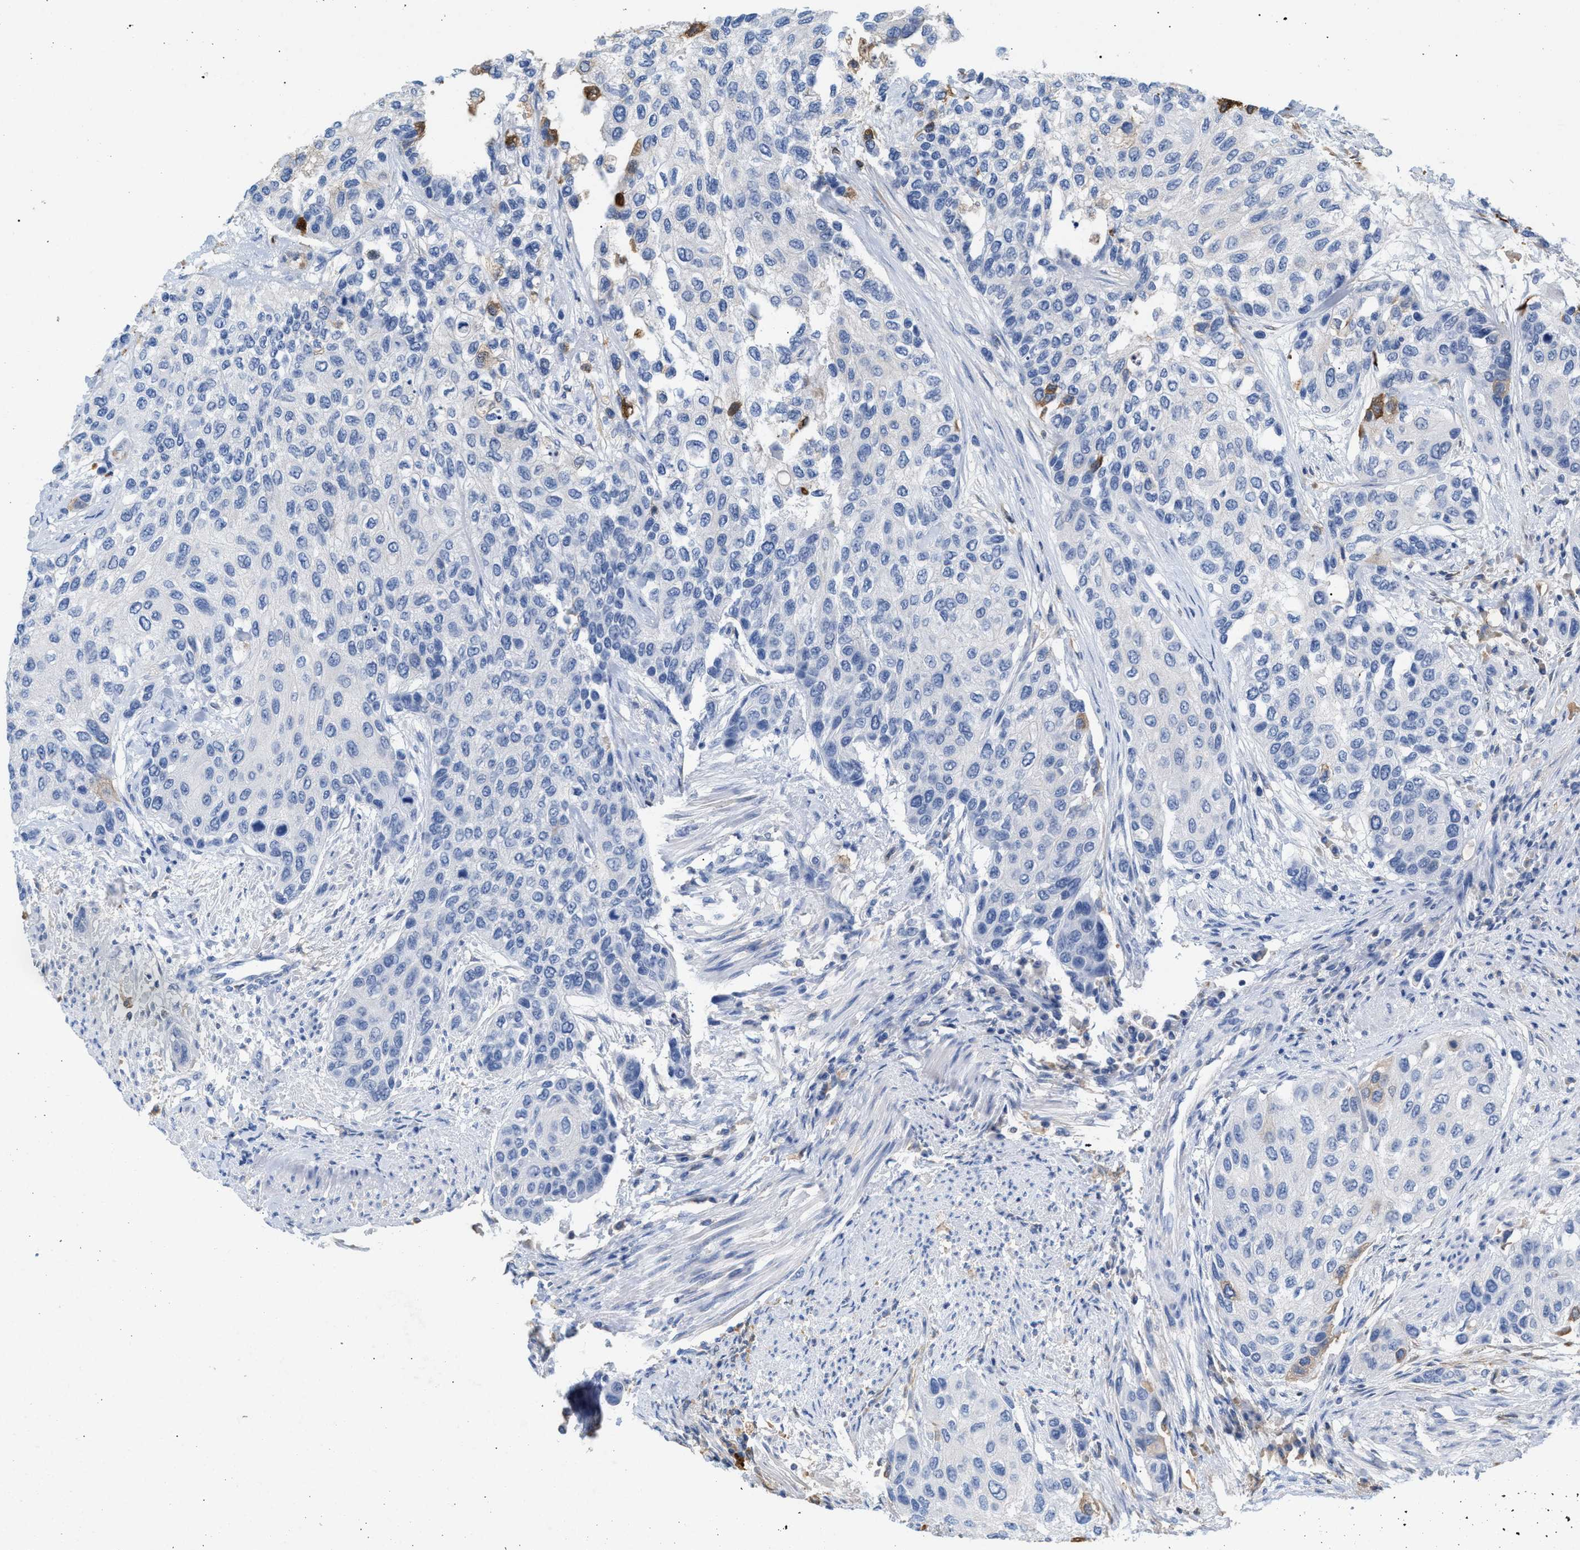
{"staining": {"intensity": "moderate", "quantity": "<25%", "location": "cytoplasmic/membranous"}, "tissue": "urothelial cancer", "cell_type": "Tumor cells", "image_type": "cancer", "snomed": [{"axis": "morphology", "description": "Urothelial carcinoma, High grade"}, {"axis": "topography", "description": "Urinary bladder"}], "caption": "Urothelial cancer stained with a brown dye displays moderate cytoplasmic/membranous positive staining in approximately <25% of tumor cells.", "gene": "APOH", "patient": {"sex": "female", "age": 56}}